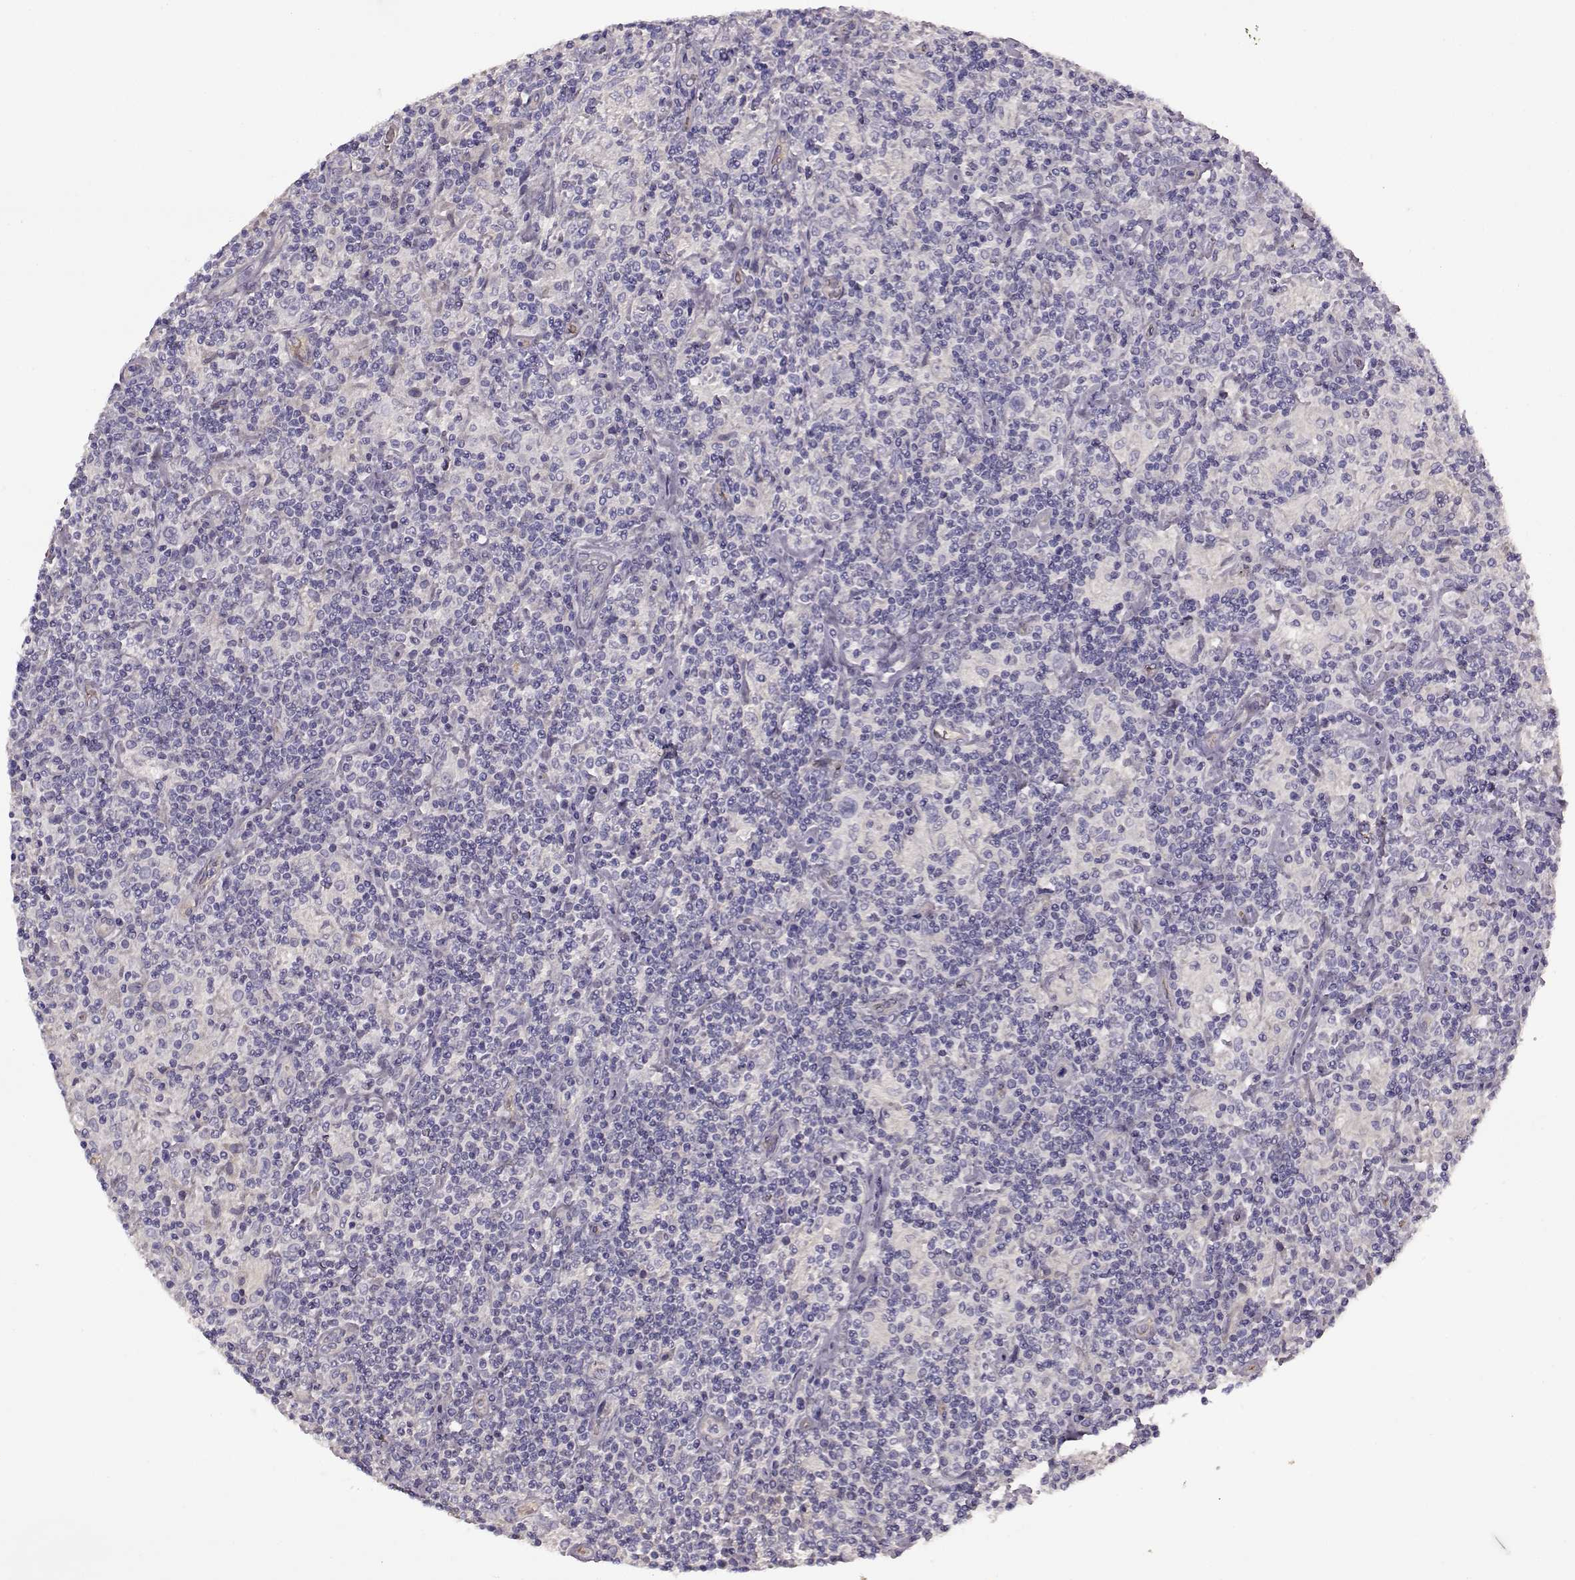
{"staining": {"intensity": "negative", "quantity": "none", "location": "none"}, "tissue": "lymphoma", "cell_type": "Tumor cells", "image_type": "cancer", "snomed": [{"axis": "morphology", "description": "Hodgkin's disease, NOS"}, {"axis": "topography", "description": "Lymph node"}], "caption": "The micrograph shows no staining of tumor cells in lymphoma. (DAB IHC visualized using brightfield microscopy, high magnification).", "gene": "EDDM3B", "patient": {"sex": "male", "age": 70}}